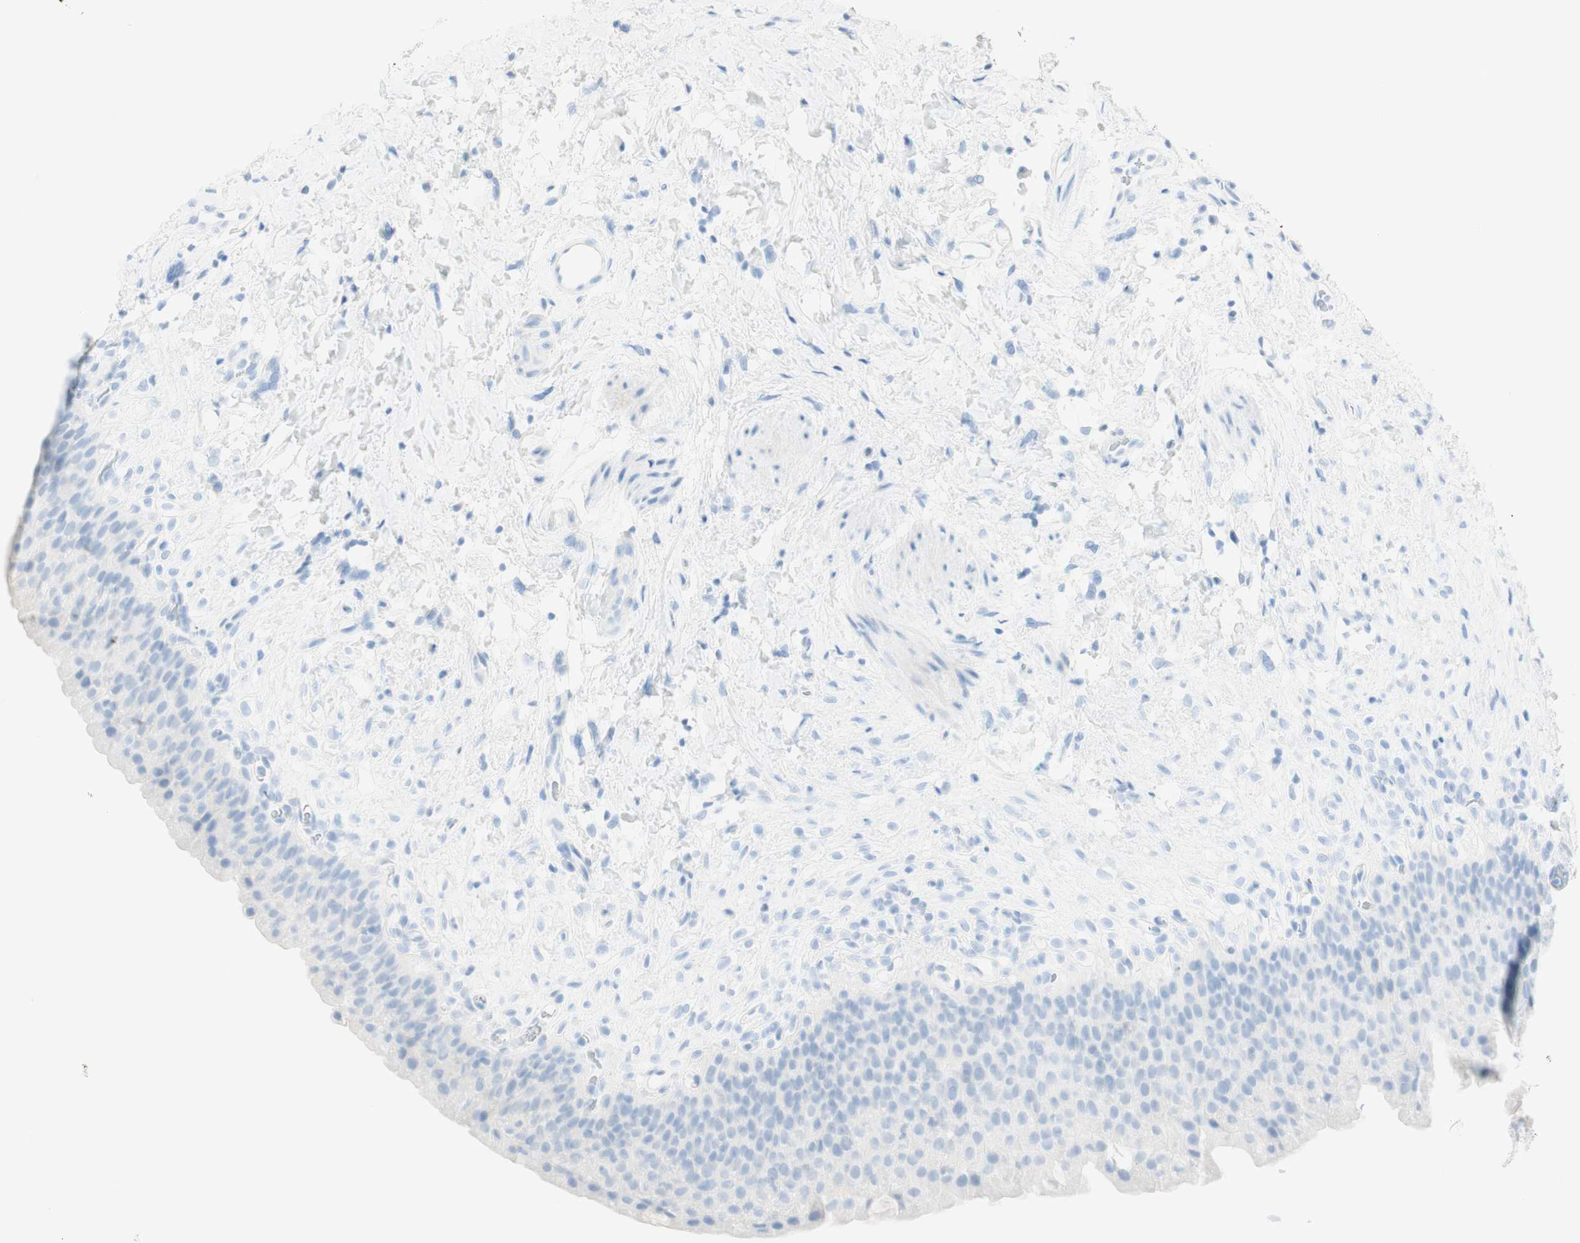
{"staining": {"intensity": "negative", "quantity": "none", "location": "none"}, "tissue": "urinary bladder", "cell_type": "Urothelial cells", "image_type": "normal", "snomed": [{"axis": "morphology", "description": "Normal tissue, NOS"}, {"axis": "topography", "description": "Urinary bladder"}], "caption": "DAB immunohistochemical staining of unremarkable human urinary bladder exhibits no significant positivity in urothelial cells. The staining is performed using DAB brown chromogen with nuclei counter-stained in using hematoxylin.", "gene": "TPO", "patient": {"sex": "female", "age": 79}}